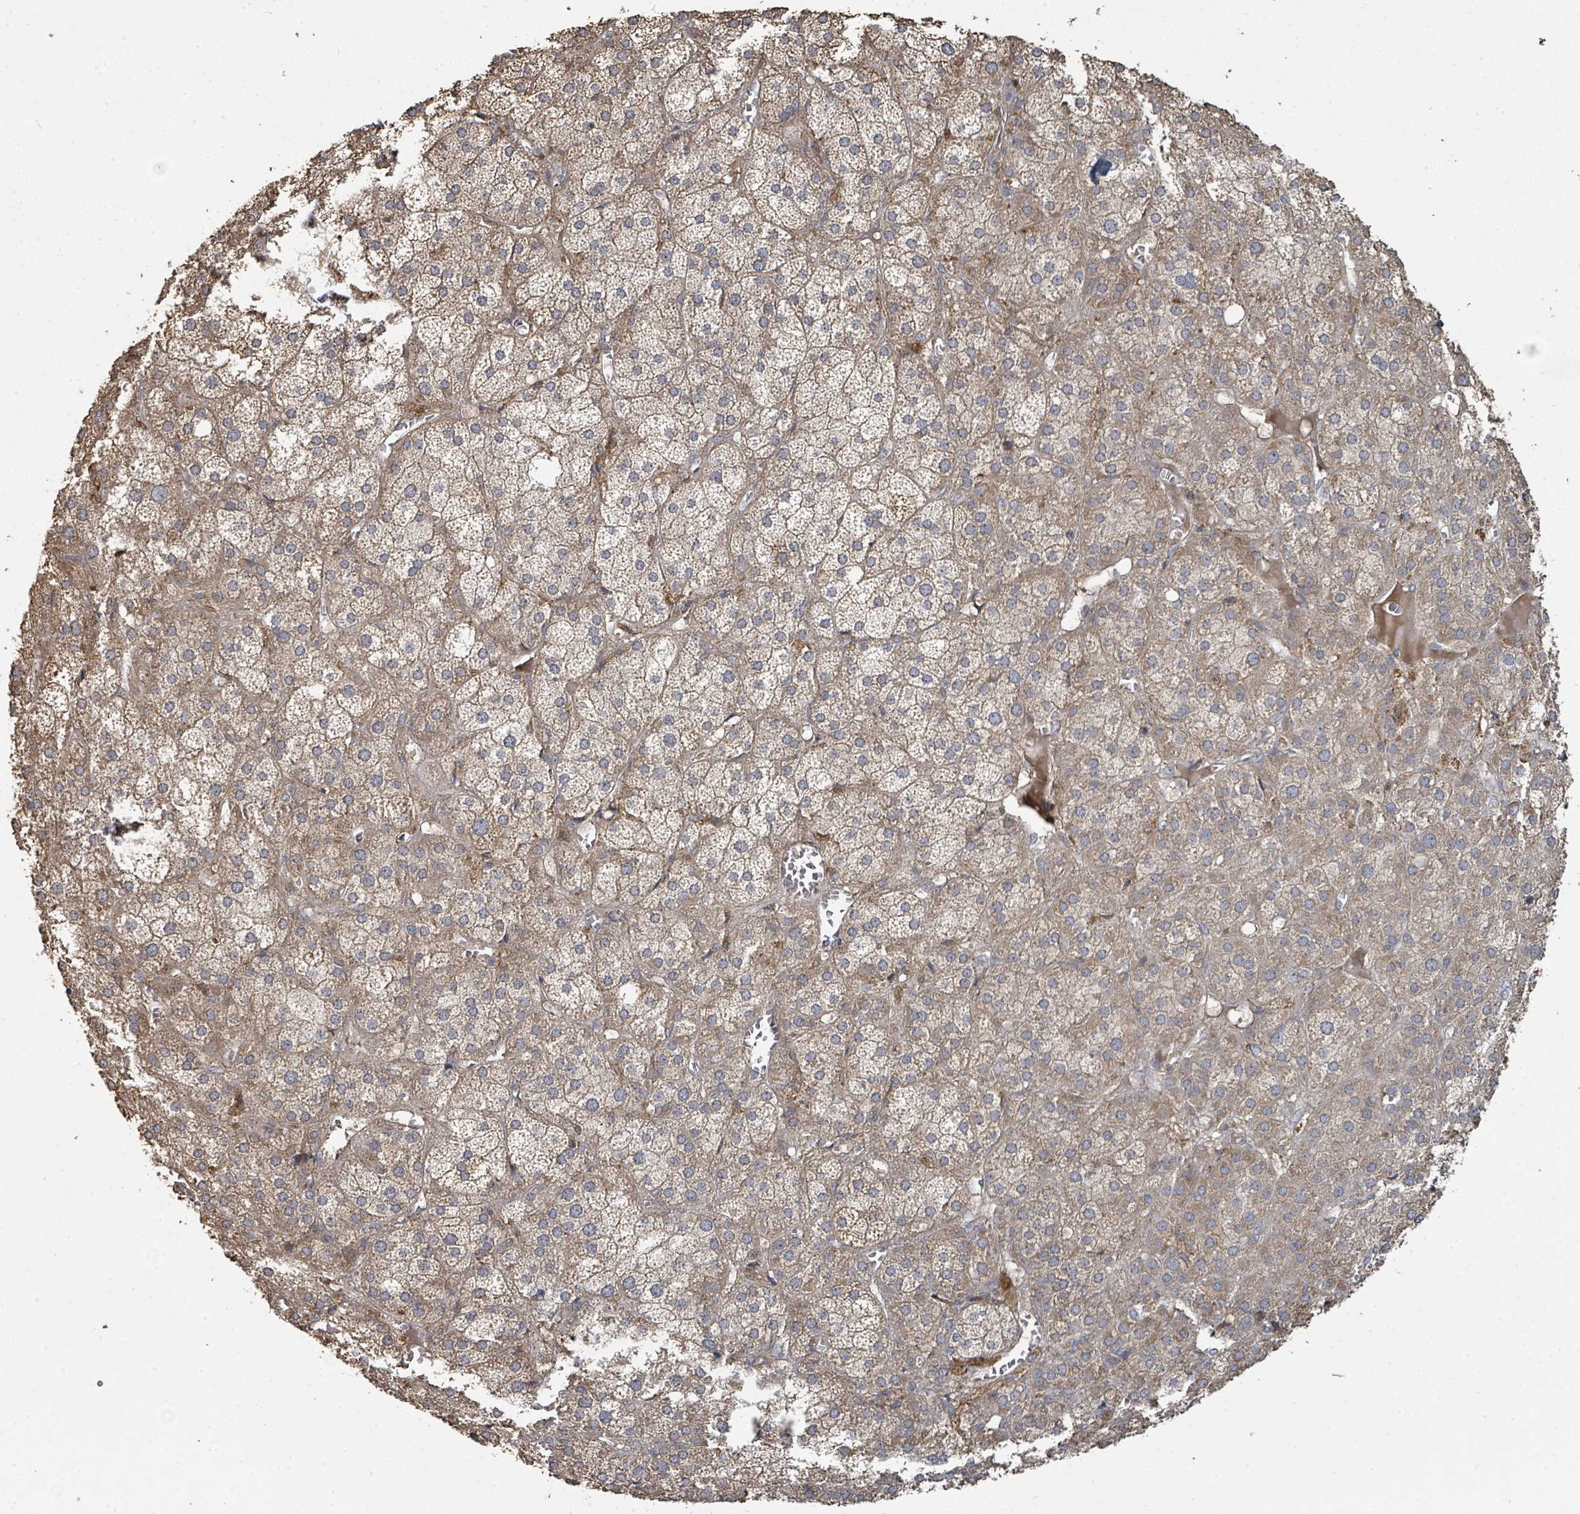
{"staining": {"intensity": "strong", "quantity": "25%-75%", "location": "cytoplasmic/membranous"}, "tissue": "adrenal gland", "cell_type": "Glandular cells", "image_type": "normal", "snomed": [{"axis": "morphology", "description": "Normal tissue, NOS"}, {"axis": "topography", "description": "Adrenal gland"}], "caption": "Immunohistochemistry (IHC) (DAB) staining of benign human adrenal gland exhibits strong cytoplasmic/membranous protein expression in about 25%-75% of glandular cells.", "gene": "WDFY1", "patient": {"sex": "female", "age": 61}}